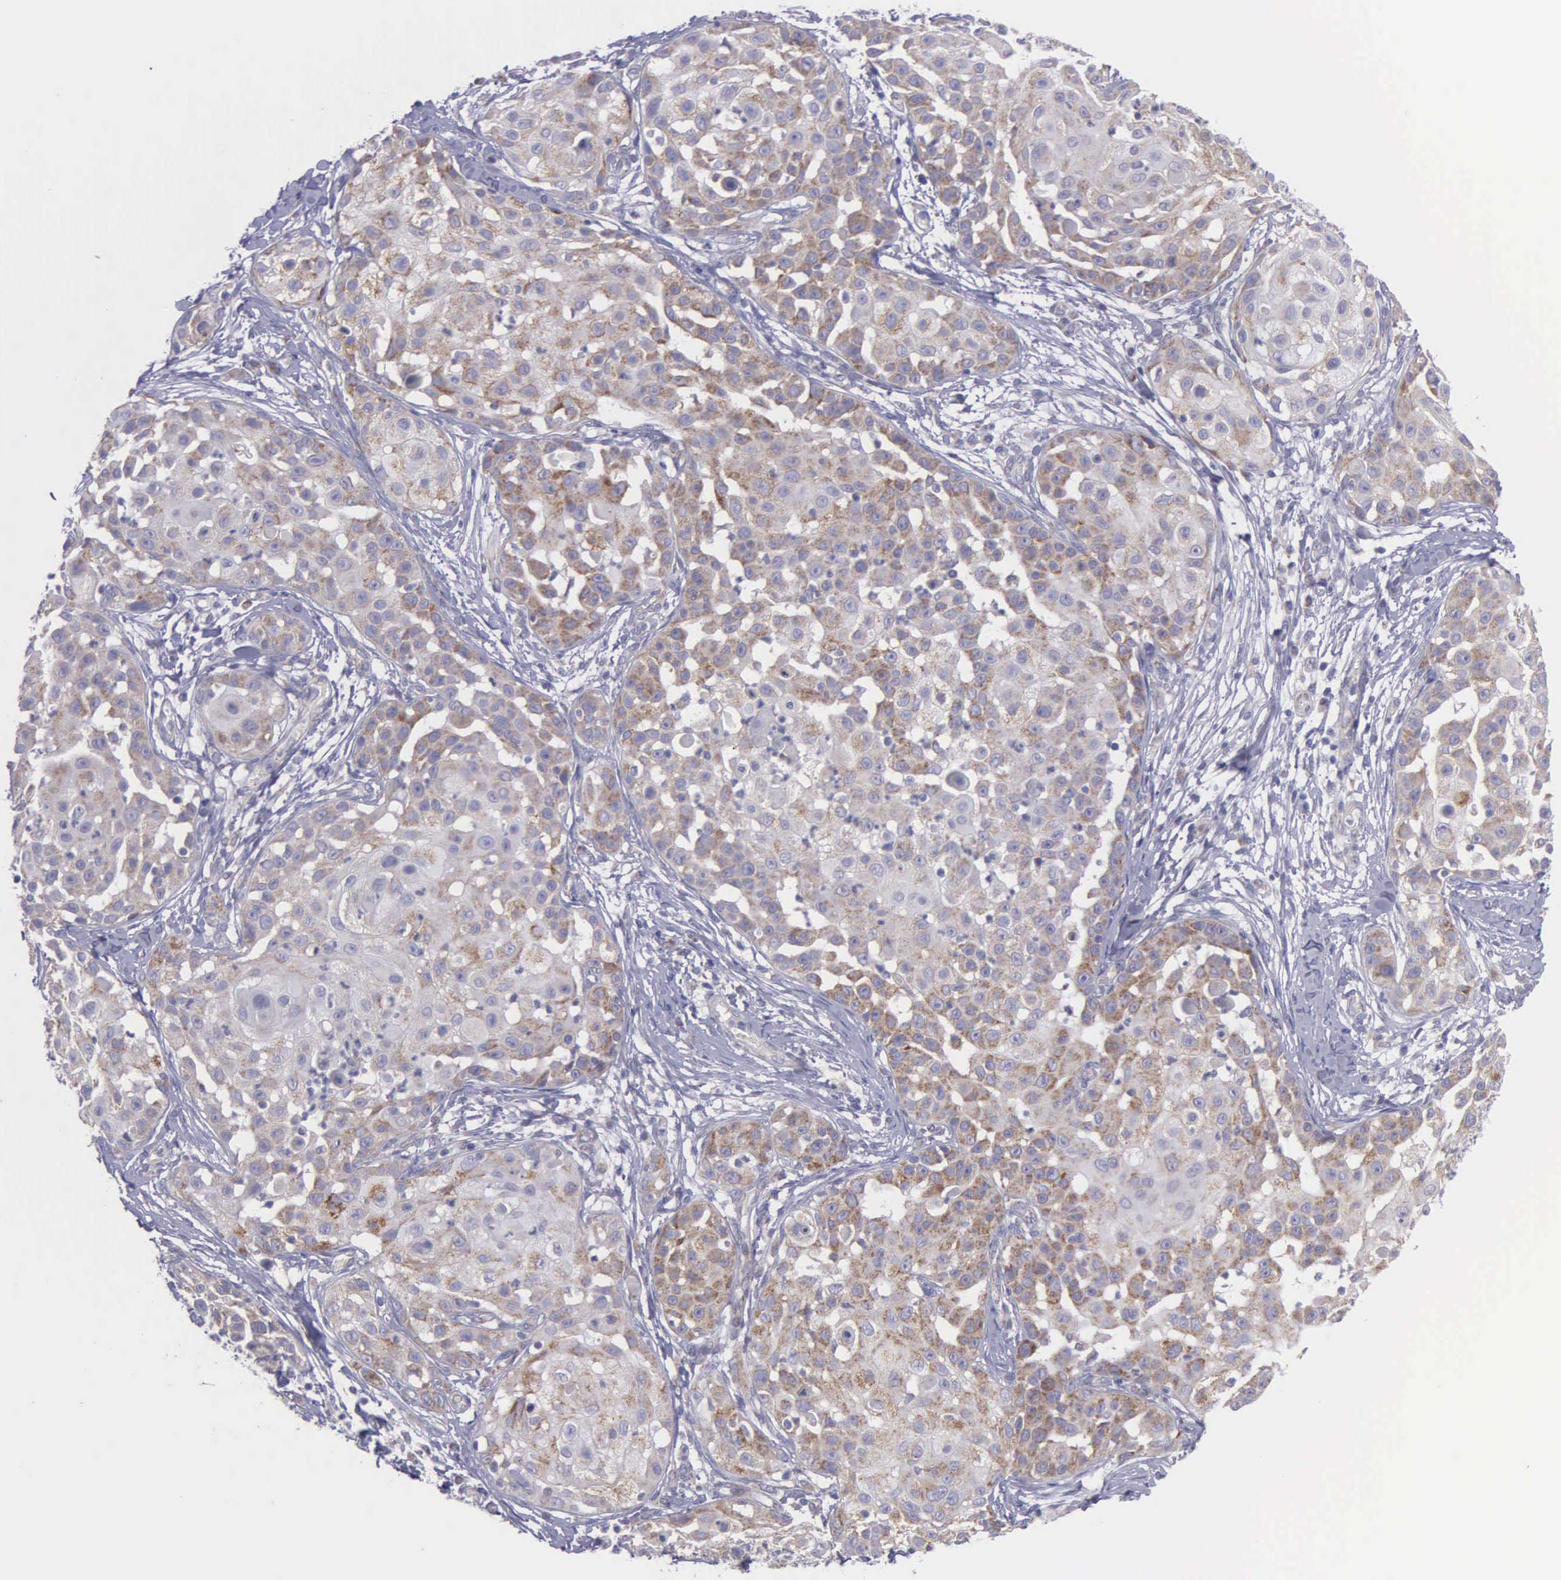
{"staining": {"intensity": "weak", "quantity": "25%-75%", "location": "cytoplasmic/membranous"}, "tissue": "skin cancer", "cell_type": "Tumor cells", "image_type": "cancer", "snomed": [{"axis": "morphology", "description": "Squamous cell carcinoma, NOS"}, {"axis": "topography", "description": "Skin"}], "caption": "Human squamous cell carcinoma (skin) stained with a brown dye shows weak cytoplasmic/membranous positive staining in approximately 25%-75% of tumor cells.", "gene": "SYNJ2BP", "patient": {"sex": "female", "age": 57}}